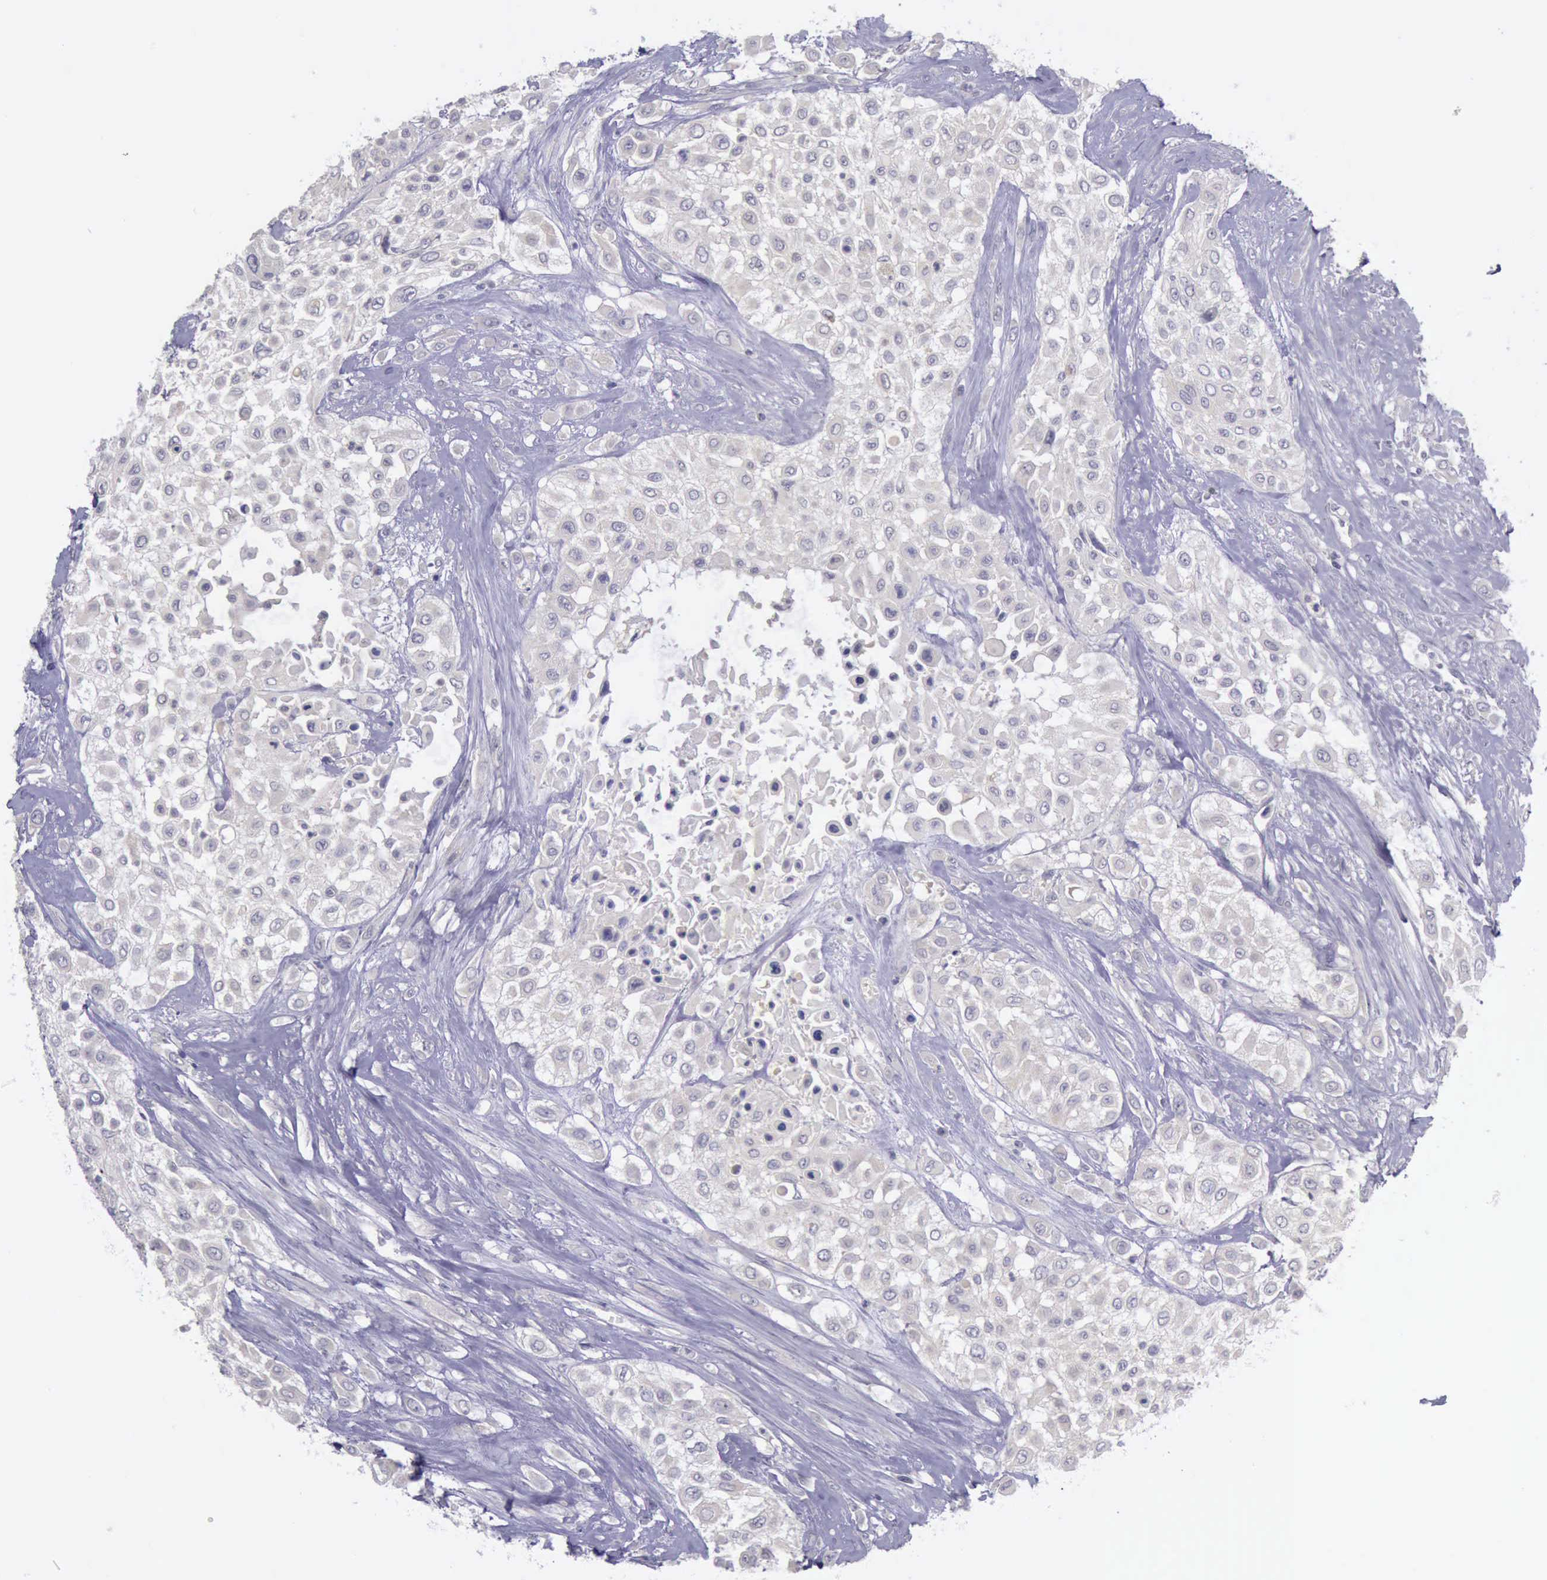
{"staining": {"intensity": "negative", "quantity": "none", "location": "none"}, "tissue": "urothelial cancer", "cell_type": "Tumor cells", "image_type": "cancer", "snomed": [{"axis": "morphology", "description": "Urothelial carcinoma, High grade"}, {"axis": "topography", "description": "Urinary bladder"}], "caption": "DAB immunohistochemical staining of human urothelial cancer displays no significant expression in tumor cells. (IHC, brightfield microscopy, high magnification).", "gene": "ARNT2", "patient": {"sex": "male", "age": 57}}